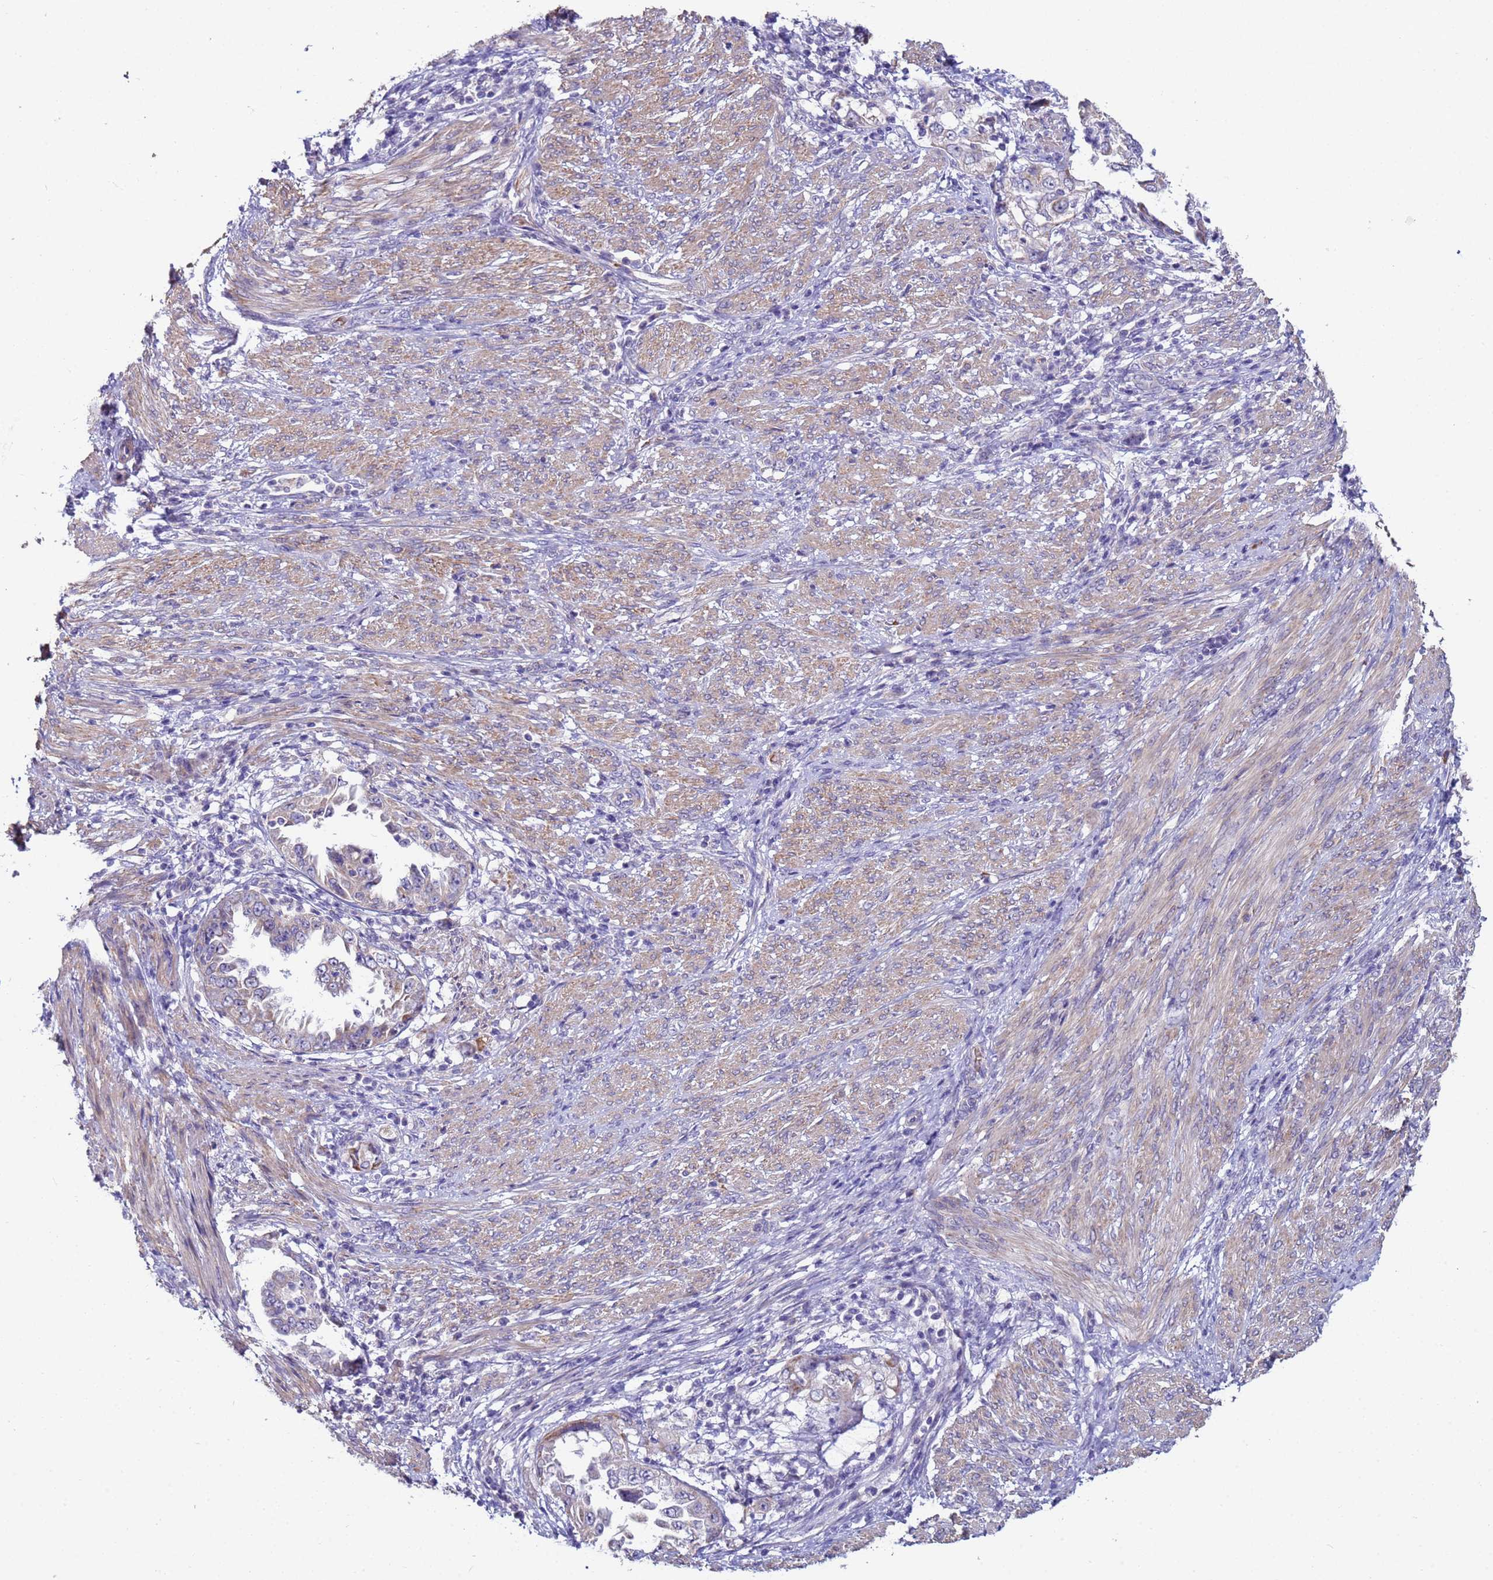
{"staining": {"intensity": "weak", "quantity": "<25%", "location": "cytoplasmic/membranous"}, "tissue": "endometrial cancer", "cell_type": "Tumor cells", "image_type": "cancer", "snomed": [{"axis": "morphology", "description": "Adenocarcinoma, NOS"}, {"axis": "topography", "description": "Endometrium"}], "caption": "Histopathology image shows no protein positivity in tumor cells of endometrial adenocarcinoma tissue.", "gene": "CLHC1", "patient": {"sex": "female", "age": 85}}